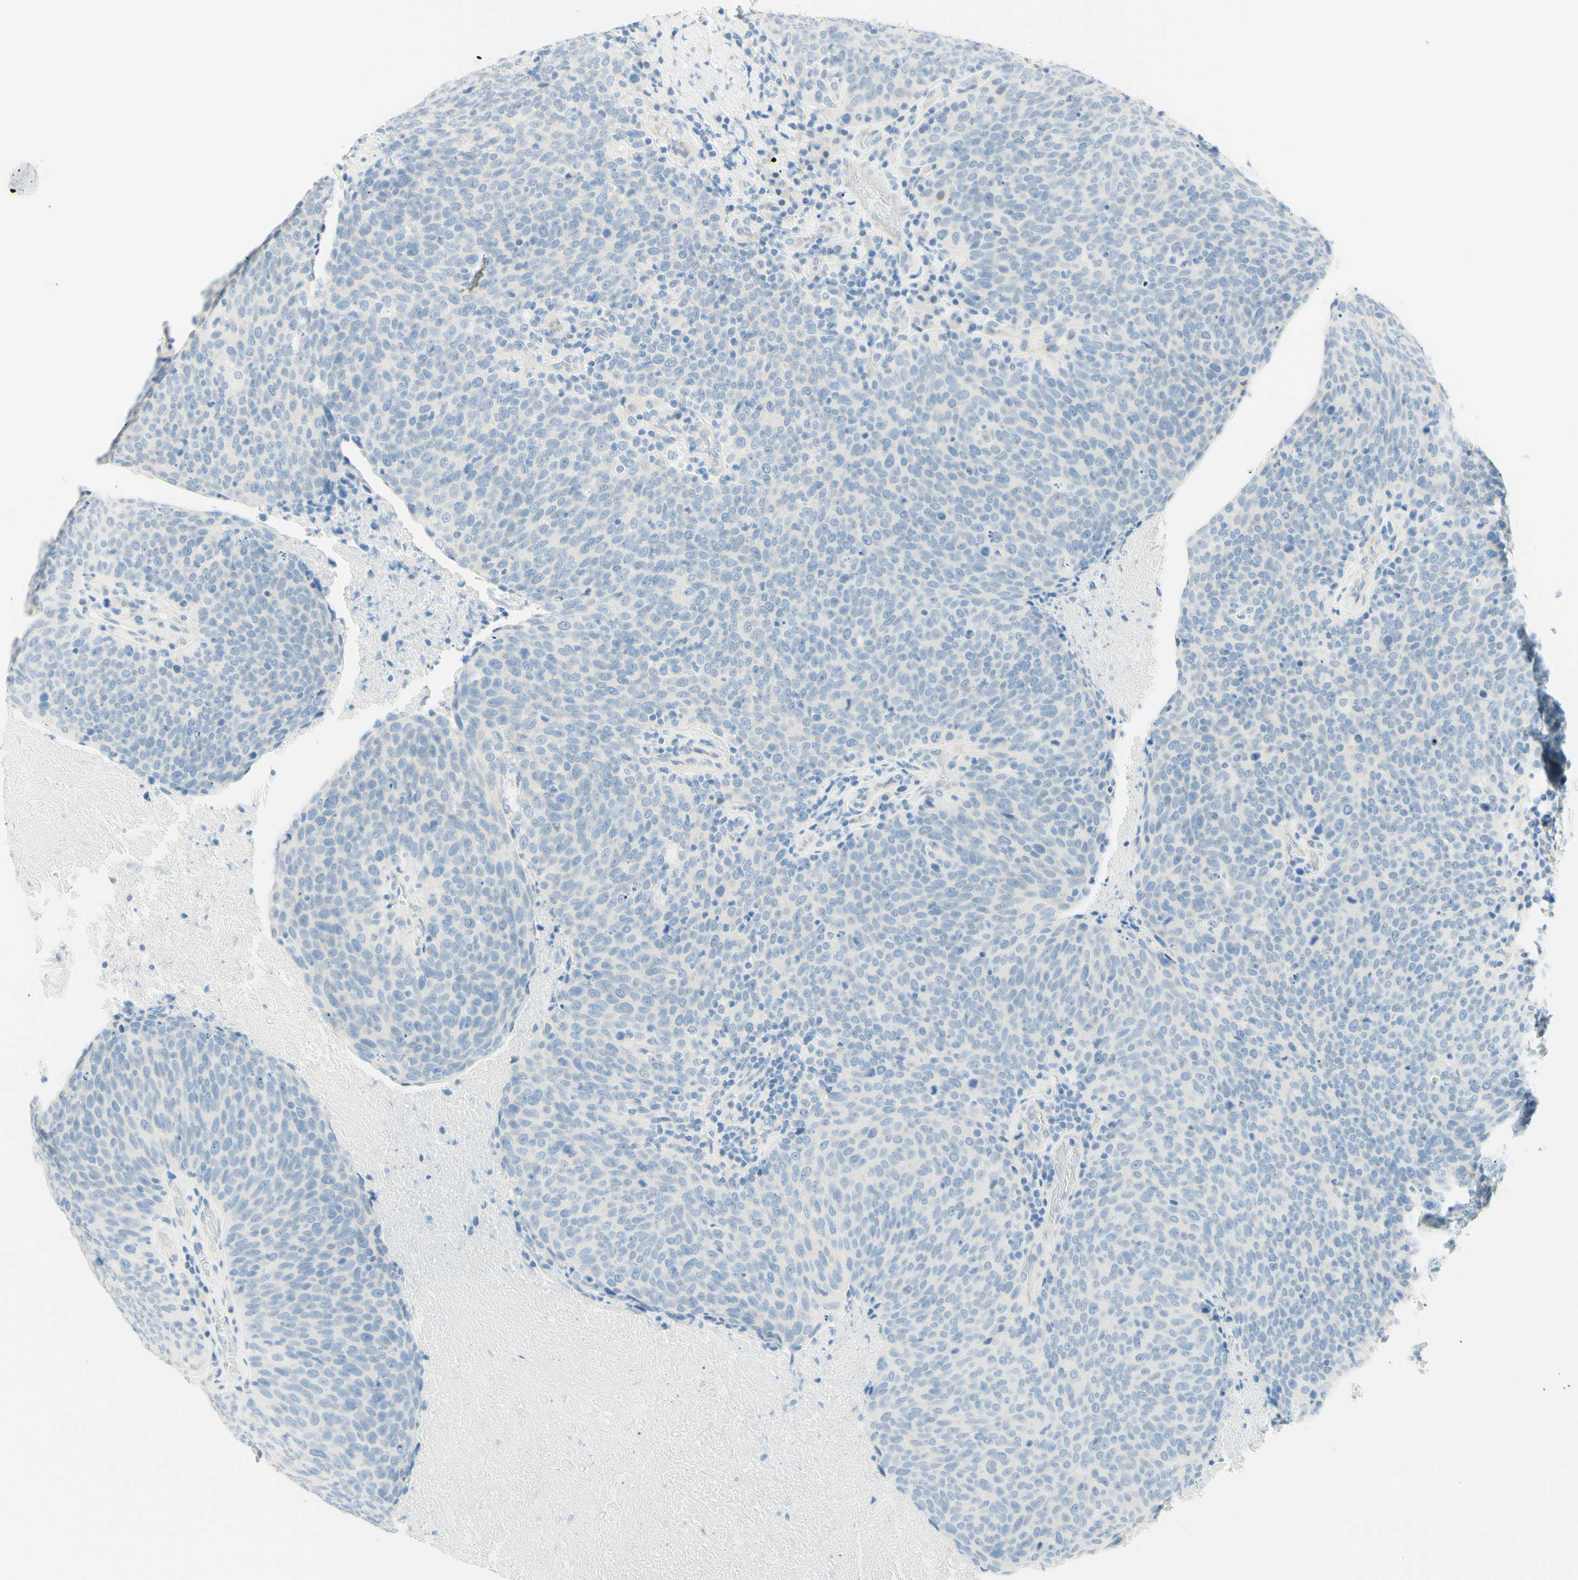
{"staining": {"intensity": "negative", "quantity": "none", "location": "none"}, "tissue": "head and neck cancer", "cell_type": "Tumor cells", "image_type": "cancer", "snomed": [{"axis": "morphology", "description": "Squamous cell carcinoma, NOS"}, {"axis": "morphology", "description": "Squamous cell carcinoma, metastatic, NOS"}, {"axis": "topography", "description": "Lymph node"}, {"axis": "topography", "description": "Head-Neck"}], "caption": "IHC histopathology image of neoplastic tissue: human head and neck squamous cell carcinoma stained with DAB exhibits no significant protein staining in tumor cells.", "gene": "TMEM132D", "patient": {"sex": "male", "age": 62}}